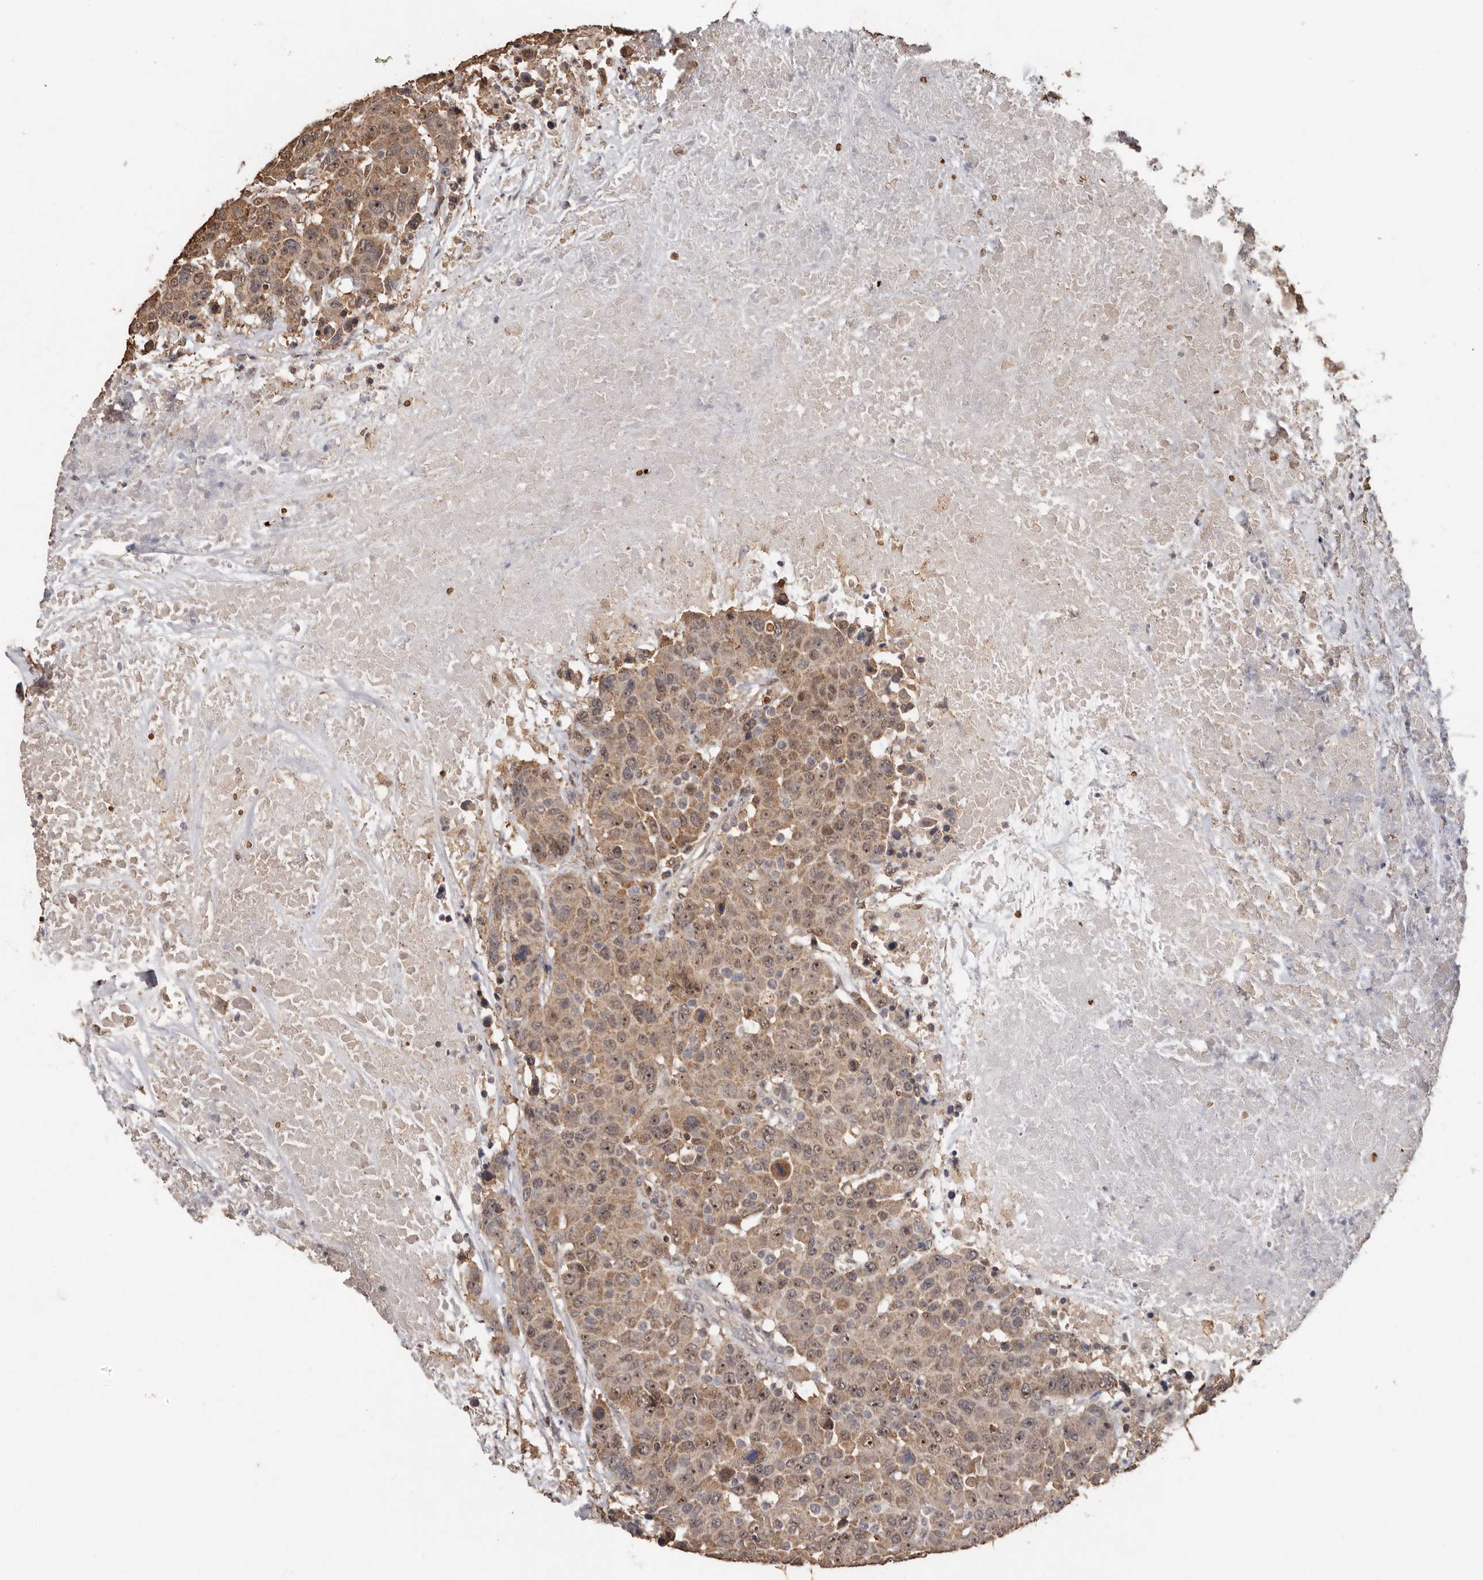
{"staining": {"intensity": "moderate", "quantity": ">75%", "location": "cytoplasmic/membranous,nuclear"}, "tissue": "breast cancer", "cell_type": "Tumor cells", "image_type": "cancer", "snomed": [{"axis": "morphology", "description": "Duct carcinoma"}, {"axis": "topography", "description": "Breast"}], "caption": "This is an image of immunohistochemistry (IHC) staining of infiltrating ductal carcinoma (breast), which shows moderate expression in the cytoplasmic/membranous and nuclear of tumor cells.", "gene": "GRAMD2A", "patient": {"sex": "female", "age": 37}}